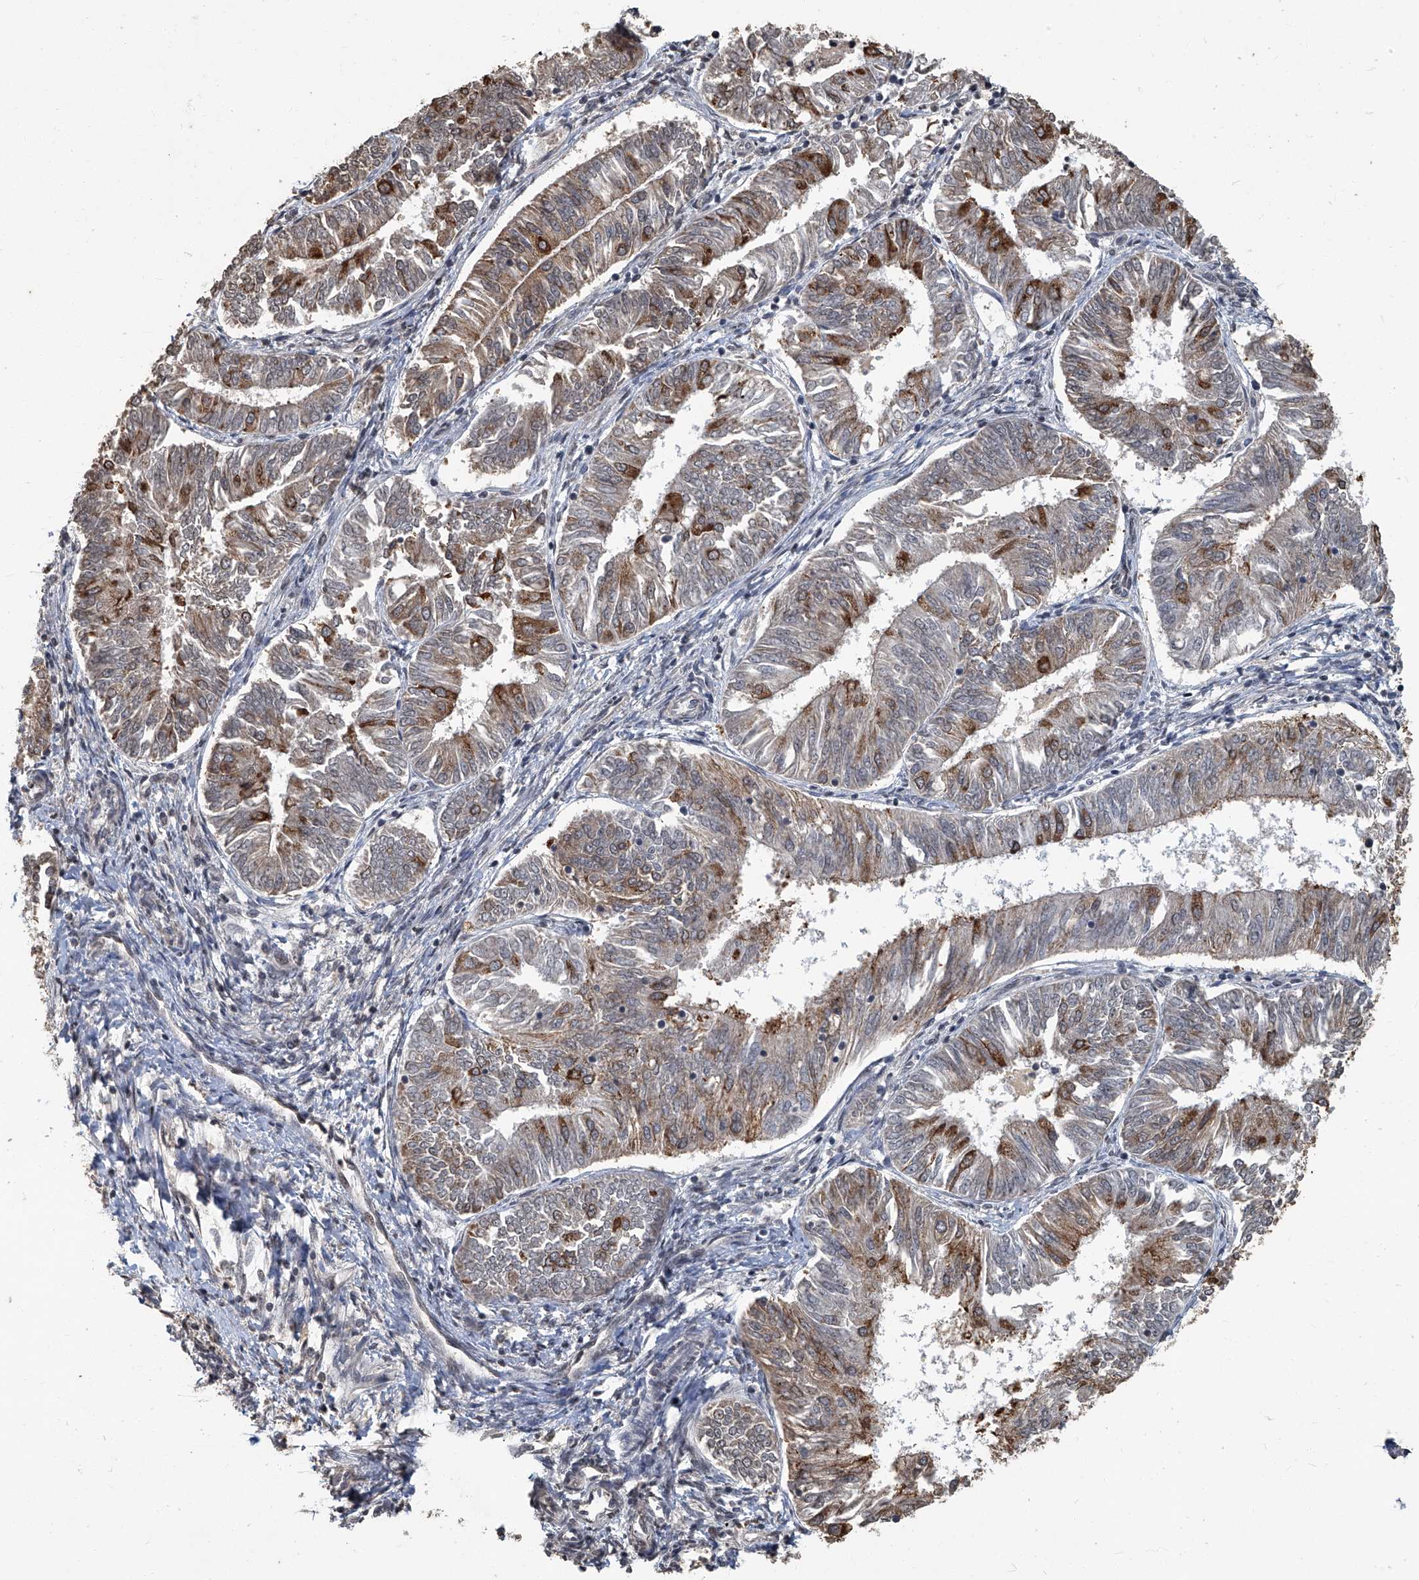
{"staining": {"intensity": "strong", "quantity": "<25%", "location": "cytoplasmic/membranous"}, "tissue": "endometrial cancer", "cell_type": "Tumor cells", "image_type": "cancer", "snomed": [{"axis": "morphology", "description": "Adenocarcinoma, NOS"}, {"axis": "topography", "description": "Endometrium"}], "caption": "The image shows staining of adenocarcinoma (endometrial), revealing strong cytoplasmic/membranous protein staining (brown color) within tumor cells.", "gene": "GPR132", "patient": {"sex": "female", "age": 58}}